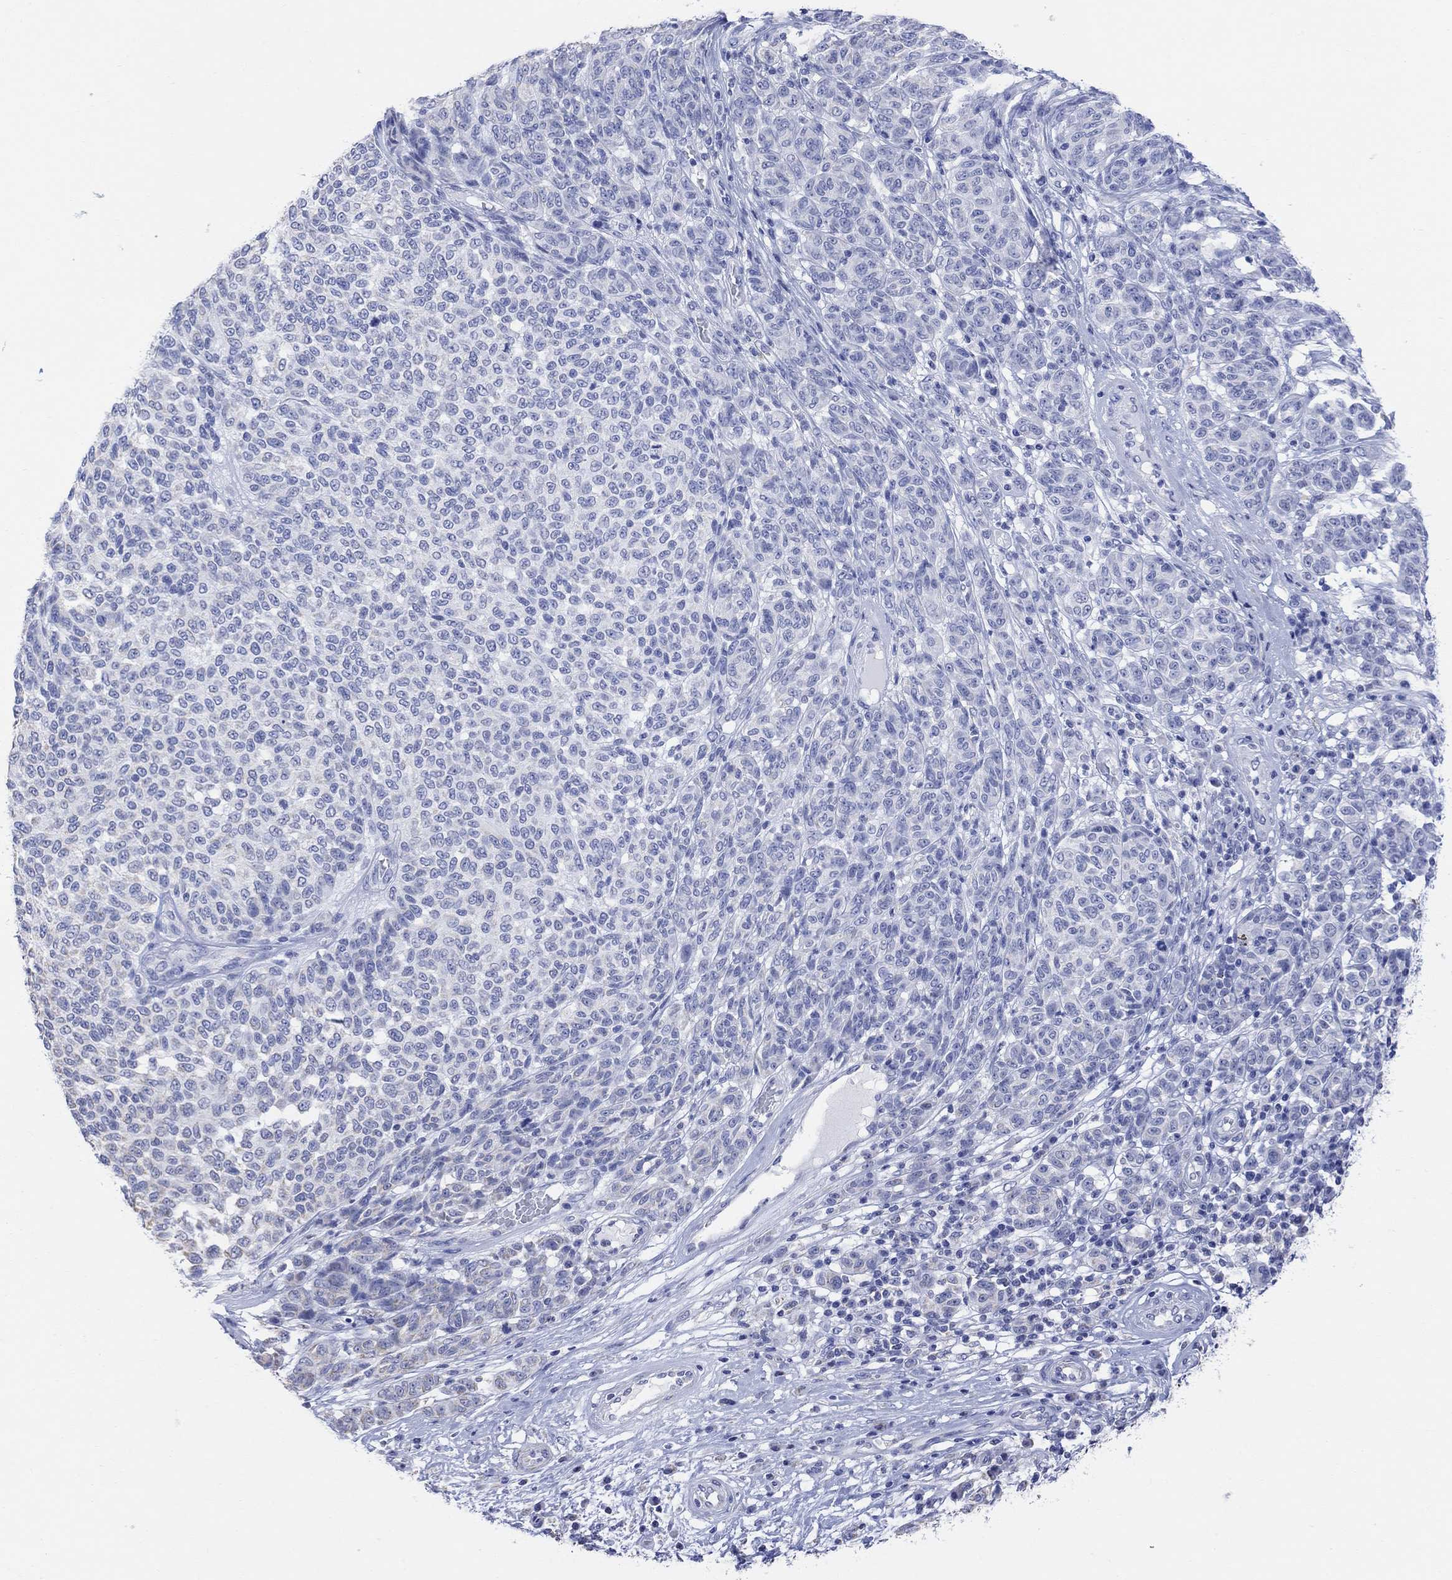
{"staining": {"intensity": "negative", "quantity": "none", "location": "none"}, "tissue": "melanoma", "cell_type": "Tumor cells", "image_type": "cancer", "snomed": [{"axis": "morphology", "description": "Malignant melanoma, NOS"}, {"axis": "topography", "description": "Skin"}], "caption": "Immunohistochemistry (IHC) of human melanoma shows no expression in tumor cells. The staining was performed using DAB to visualize the protein expression in brown, while the nuclei were stained in blue with hematoxylin (Magnification: 20x).", "gene": "SYT12", "patient": {"sex": "male", "age": 59}}